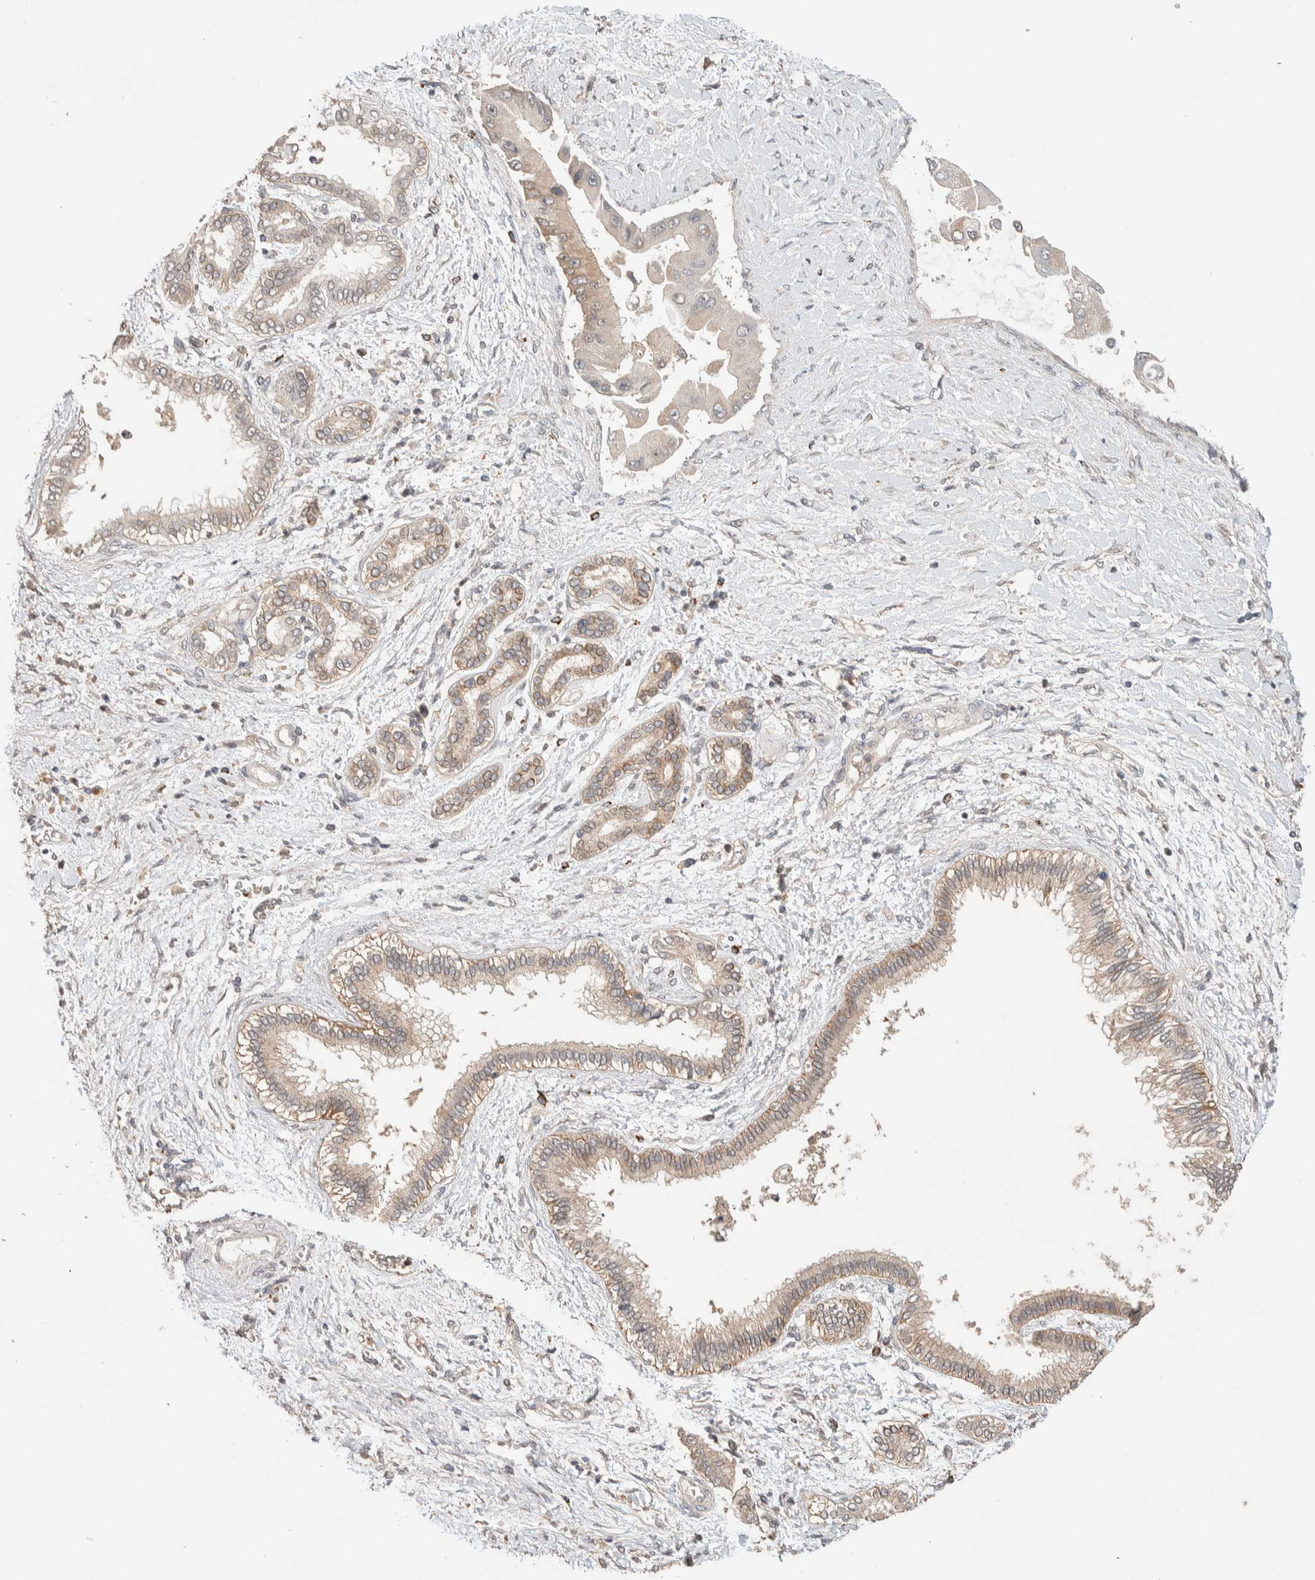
{"staining": {"intensity": "weak", "quantity": ">75%", "location": "cytoplasmic/membranous"}, "tissue": "liver cancer", "cell_type": "Tumor cells", "image_type": "cancer", "snomed": [{"axis": "morphology", "description": "Cholangiocarcinoma"}, {"axis": "topography", "description": "Liver"}], "caption": "This micrograph exhibits IHC staining of liver cholangiocarcinoma, with low weak cytoplasmic/membranous expression in approximately >75% of tumor cells.", "gene": "CASK", "patient": {"sex": "male", "age": 50}}